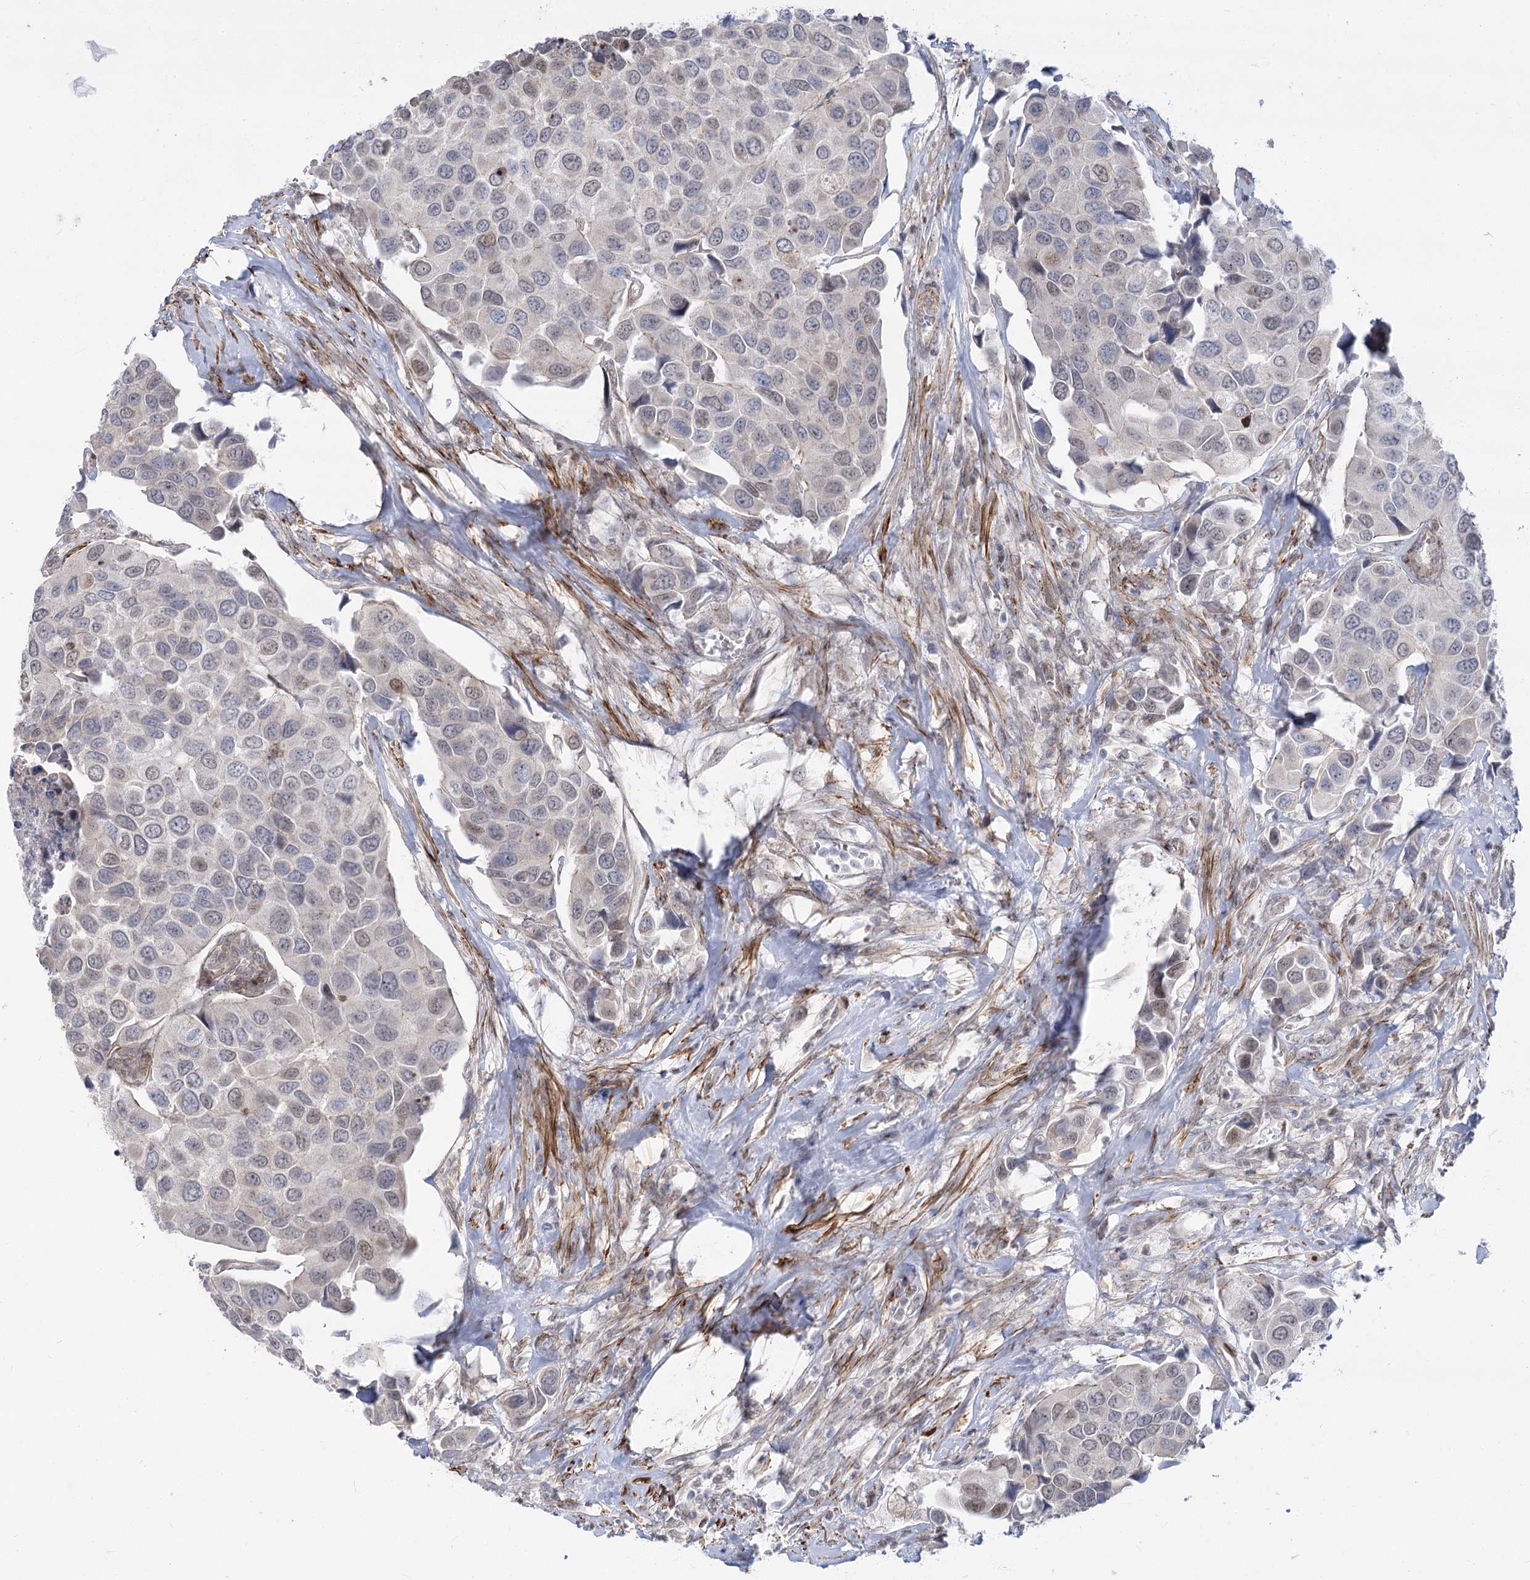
{"staining": {"intensity": "weak", "quantity": "<25%", "location": "nuclear"}, "tissue": "urothelial cancer", "cell_type": "Tumor cells", "image_type": "cancer", "snomed": [{"axis": "morphology", "description": "Urothelial carcinoma, High grade"}, {"axis": "topography", "description": "Urinary bladder"}], "caption": "The immunohistochemistry photomicrograph has no significant positivity in tumor cells of urothelial cancer tissue. Nuclei are stained in blue.", "gene": "ARSI", "patient": {"sex": "male", "age": 74}}